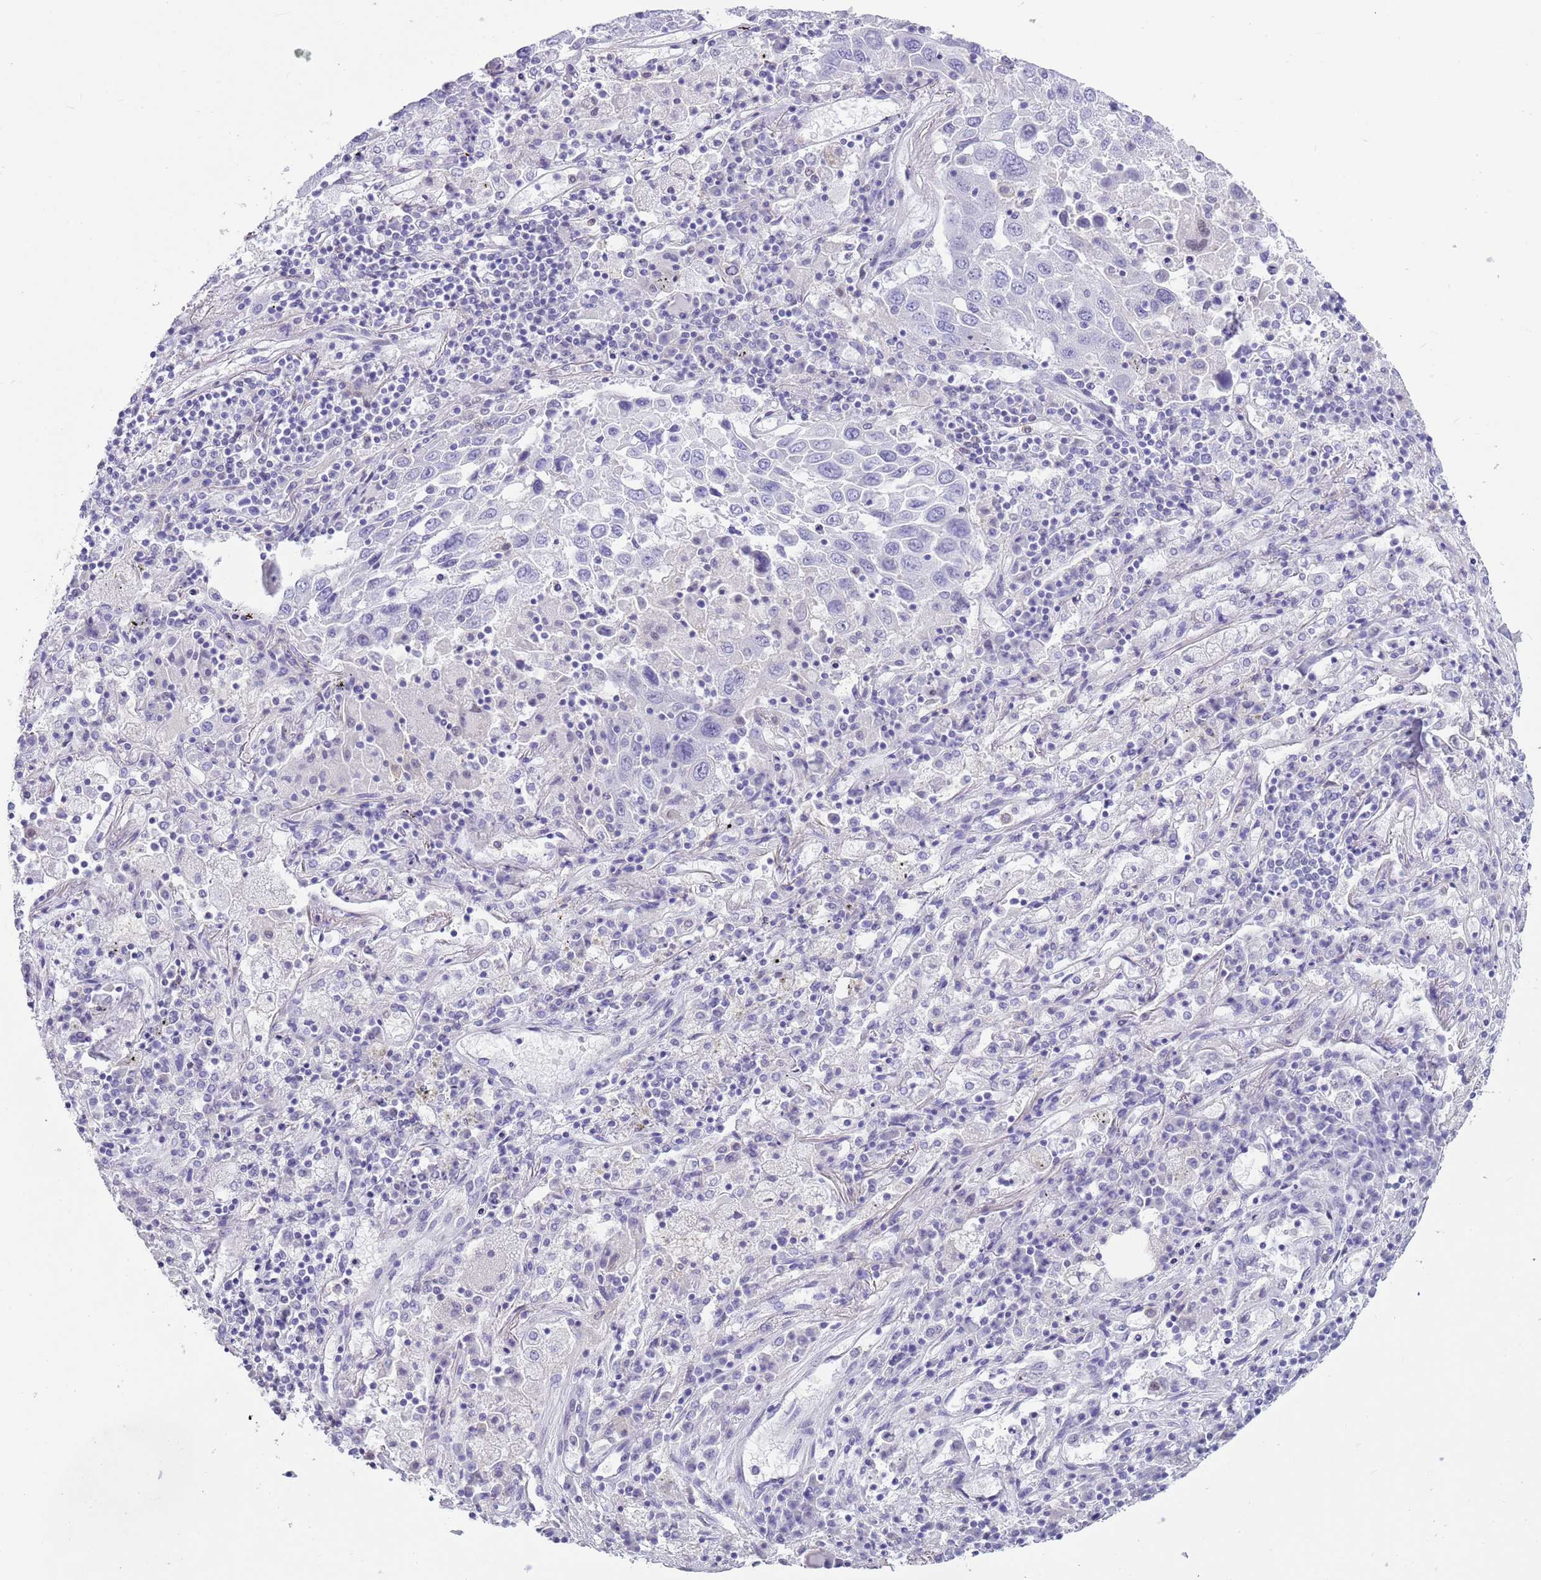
{"staining": {"intensity": "negative", "quantity": "none", "location": "none"}, "tissue": "lung cancer", "cell_type": "Tumor cells", "image_type": "cancer", "snomed": [{"axis": "morphology", "description": "Squamous cell carcinoma, NOS"}, {"axis": "topography", "description": "Lung"}], "caption": "This is an IHC histopathology image of lung squamous cell carcinoma. There is no staining in tumor cells.", "gene": "PPP1R17", "patient": {"sex": "male", "age": 65}}